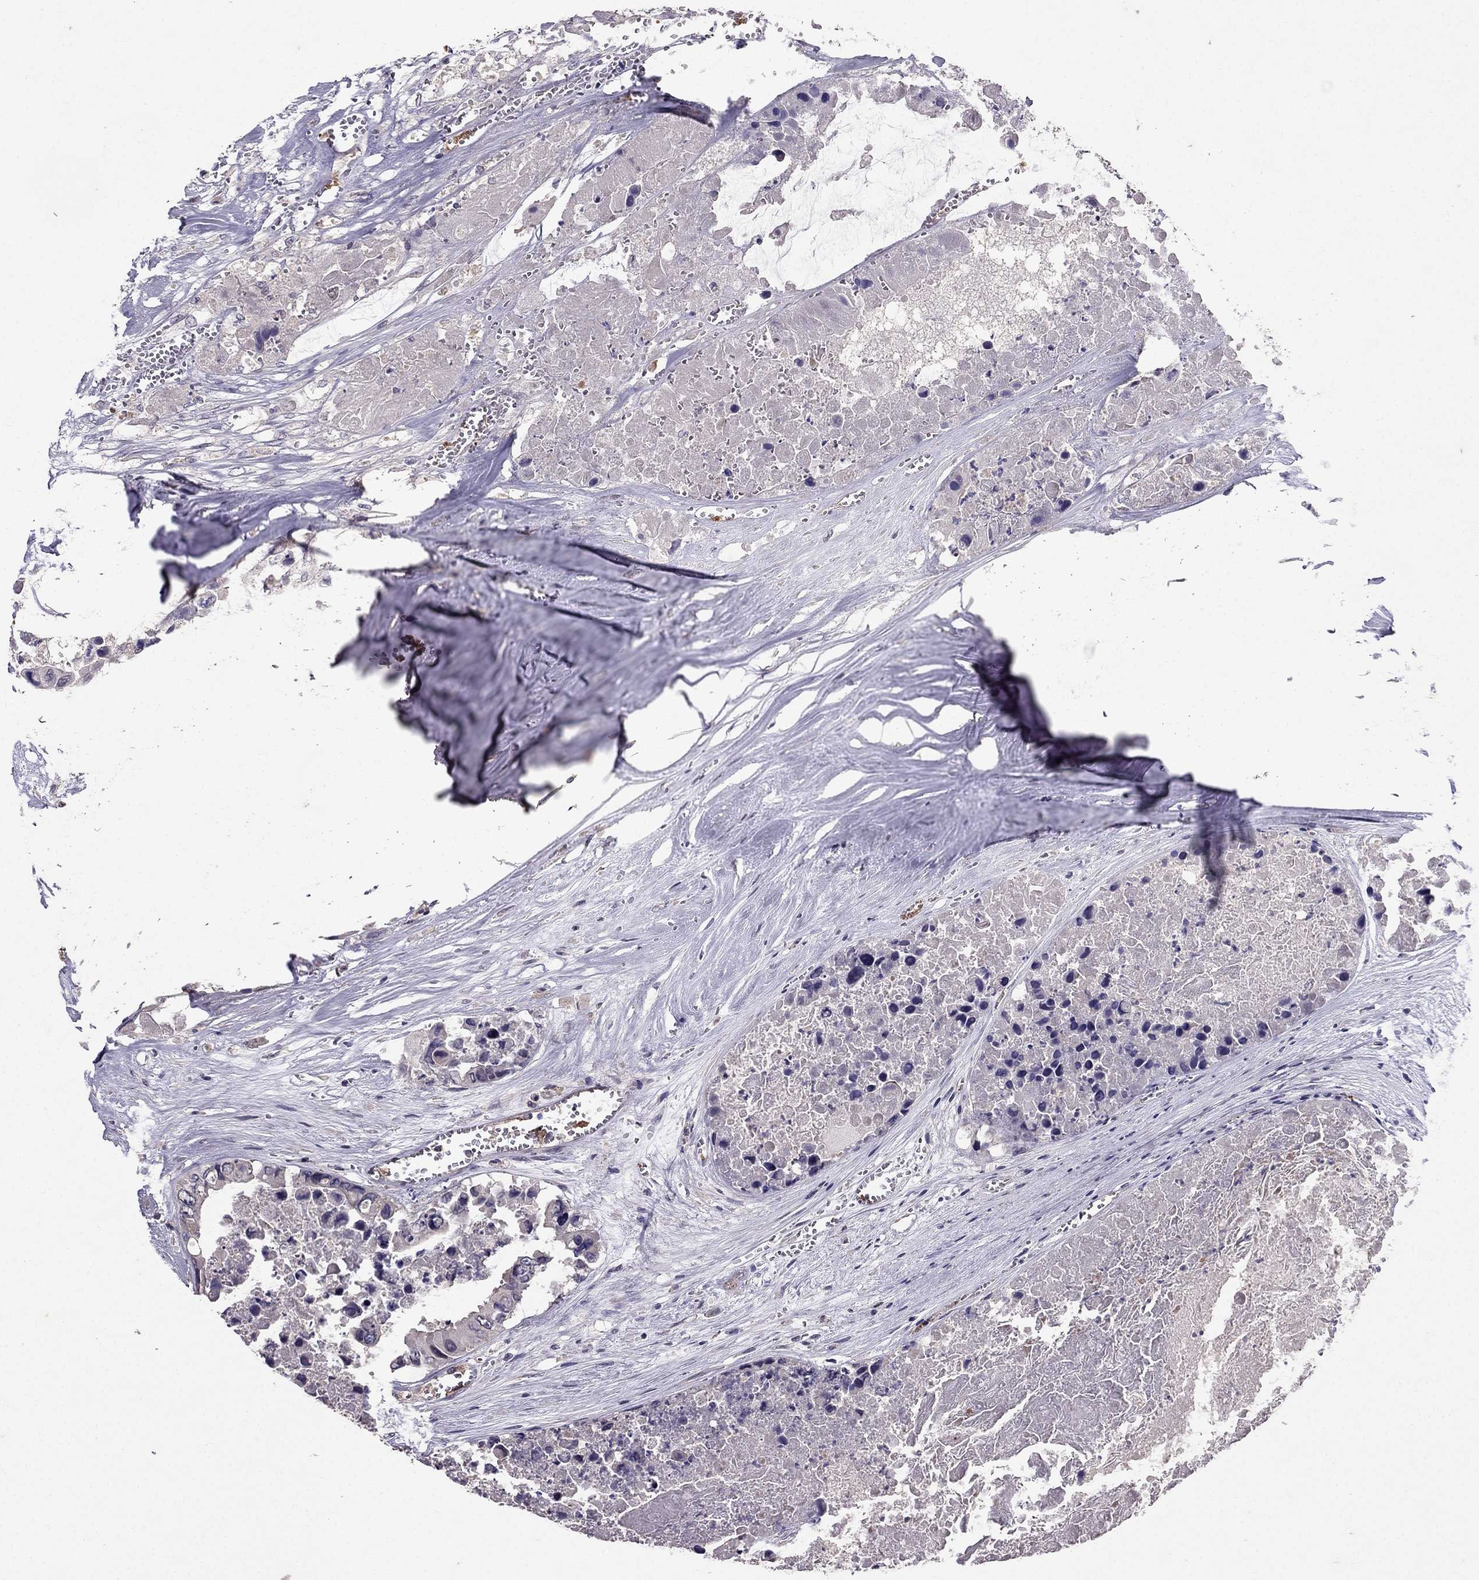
{"staining": {"intensity": "negative", "quantity": "none", "location": "none"}, "tissue": "colorectal cancer", "cell_type": "Tumor cells", "image_type": "cancer", "snomed": [{"axis": "morphology", "description": "Adenocarcinoma, NOS"}, {"axis": "topography", "description": "Colon"}], "caption": "Protein analysis of adenocarcinoma (colorectal) demonstrates no significant expression in tumor cells.", "gene": "RASIP1", "patient": {"sex": "female", "age": 48}}